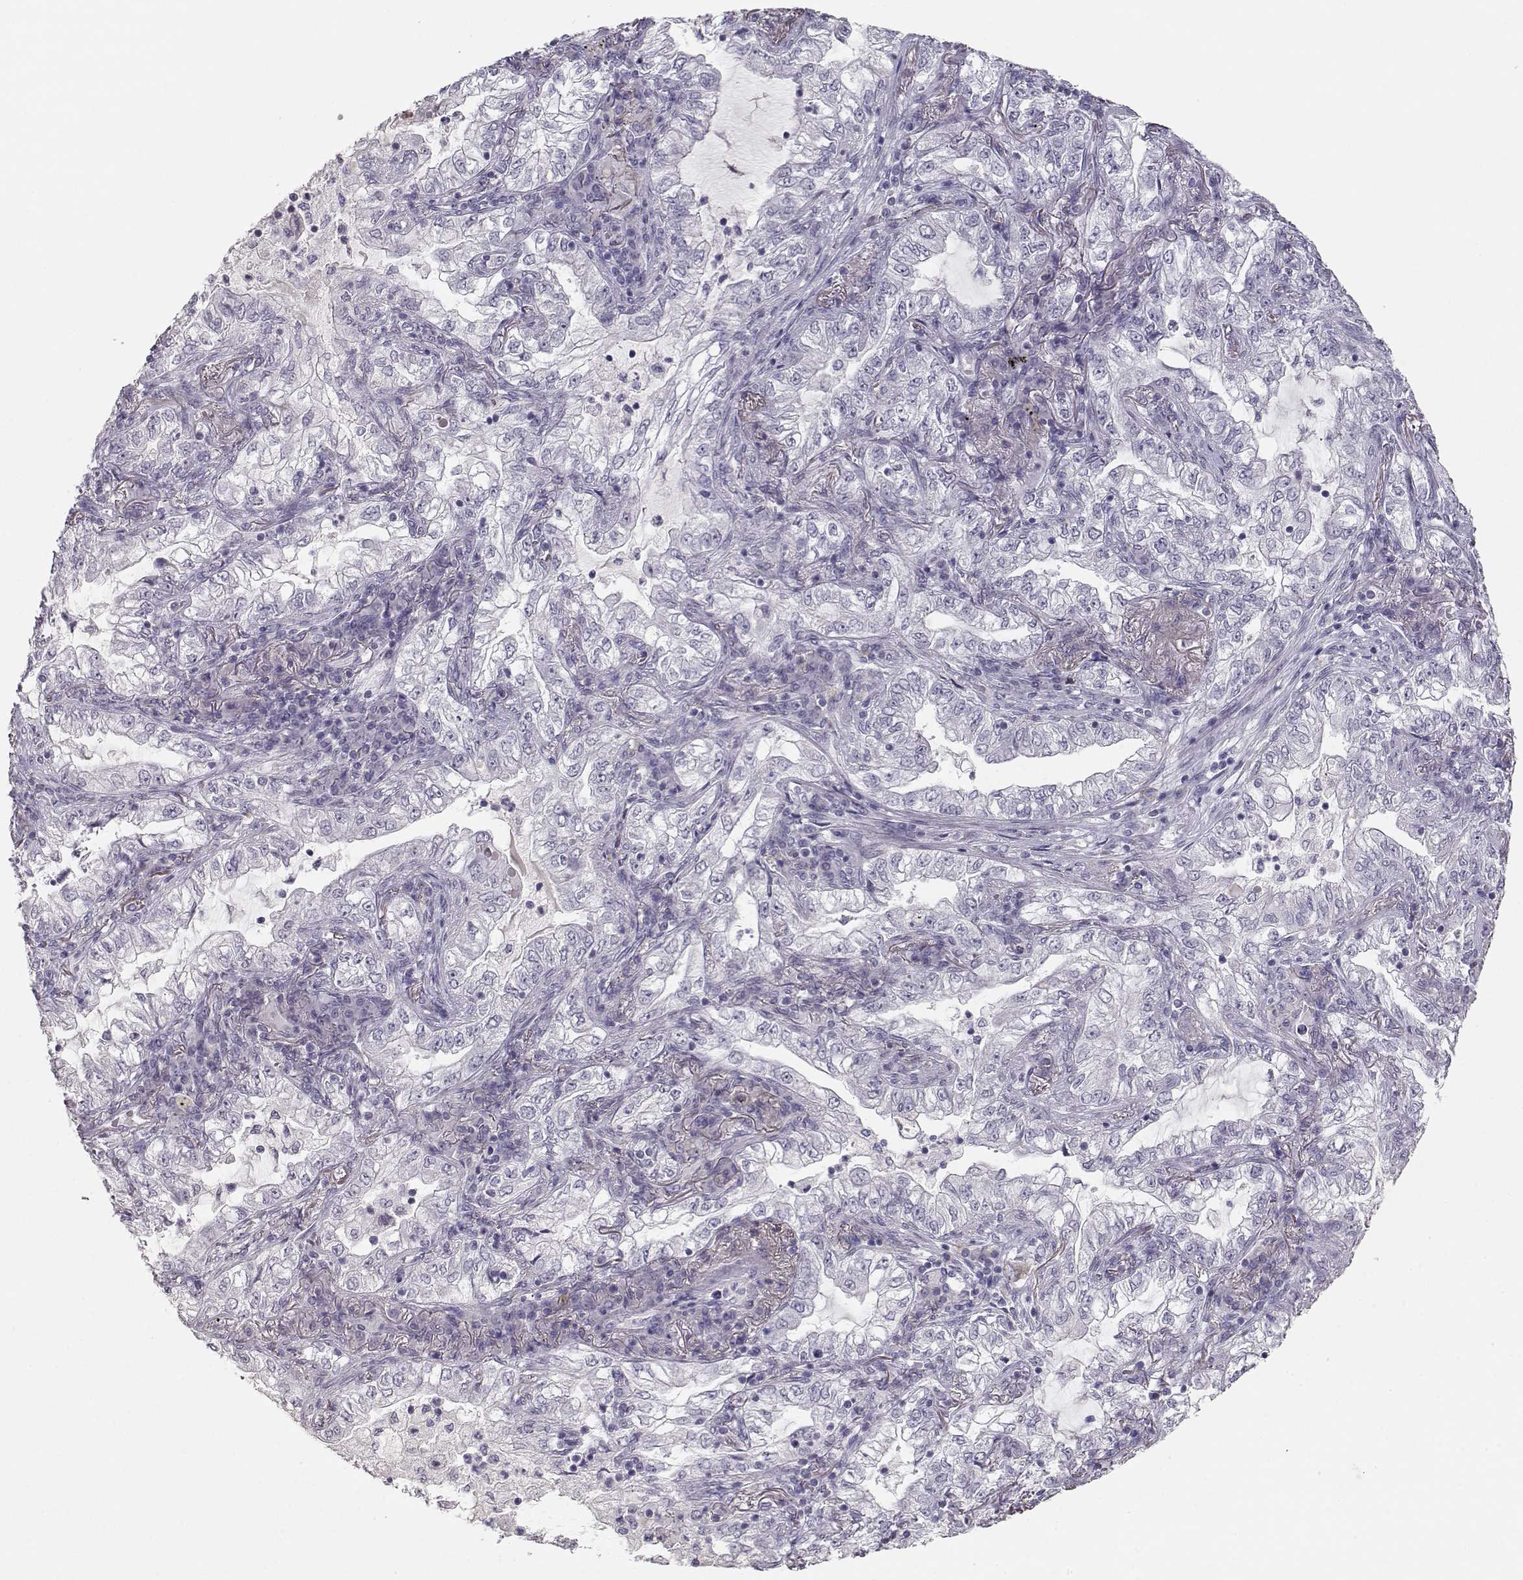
{"staining": {"intensity": "negative", "quantity": "none", "location": "none"}, "tissue": "lung cancer", "cell_type": "Tumor cells", "image_type": "cancer", "snomed": [{"axis": "morphology", "description": "Adenocarcinoma, NOS"}, {"axis": "topography", "description": "Lung"}], "caption": "The immunohistochemistry histopathology image has no significant expression in tumor cells of lung cancer (adenocarcinoma) tissue.", "gene": "TKTL1", "patient": {"sex": "female", "age": 73}}